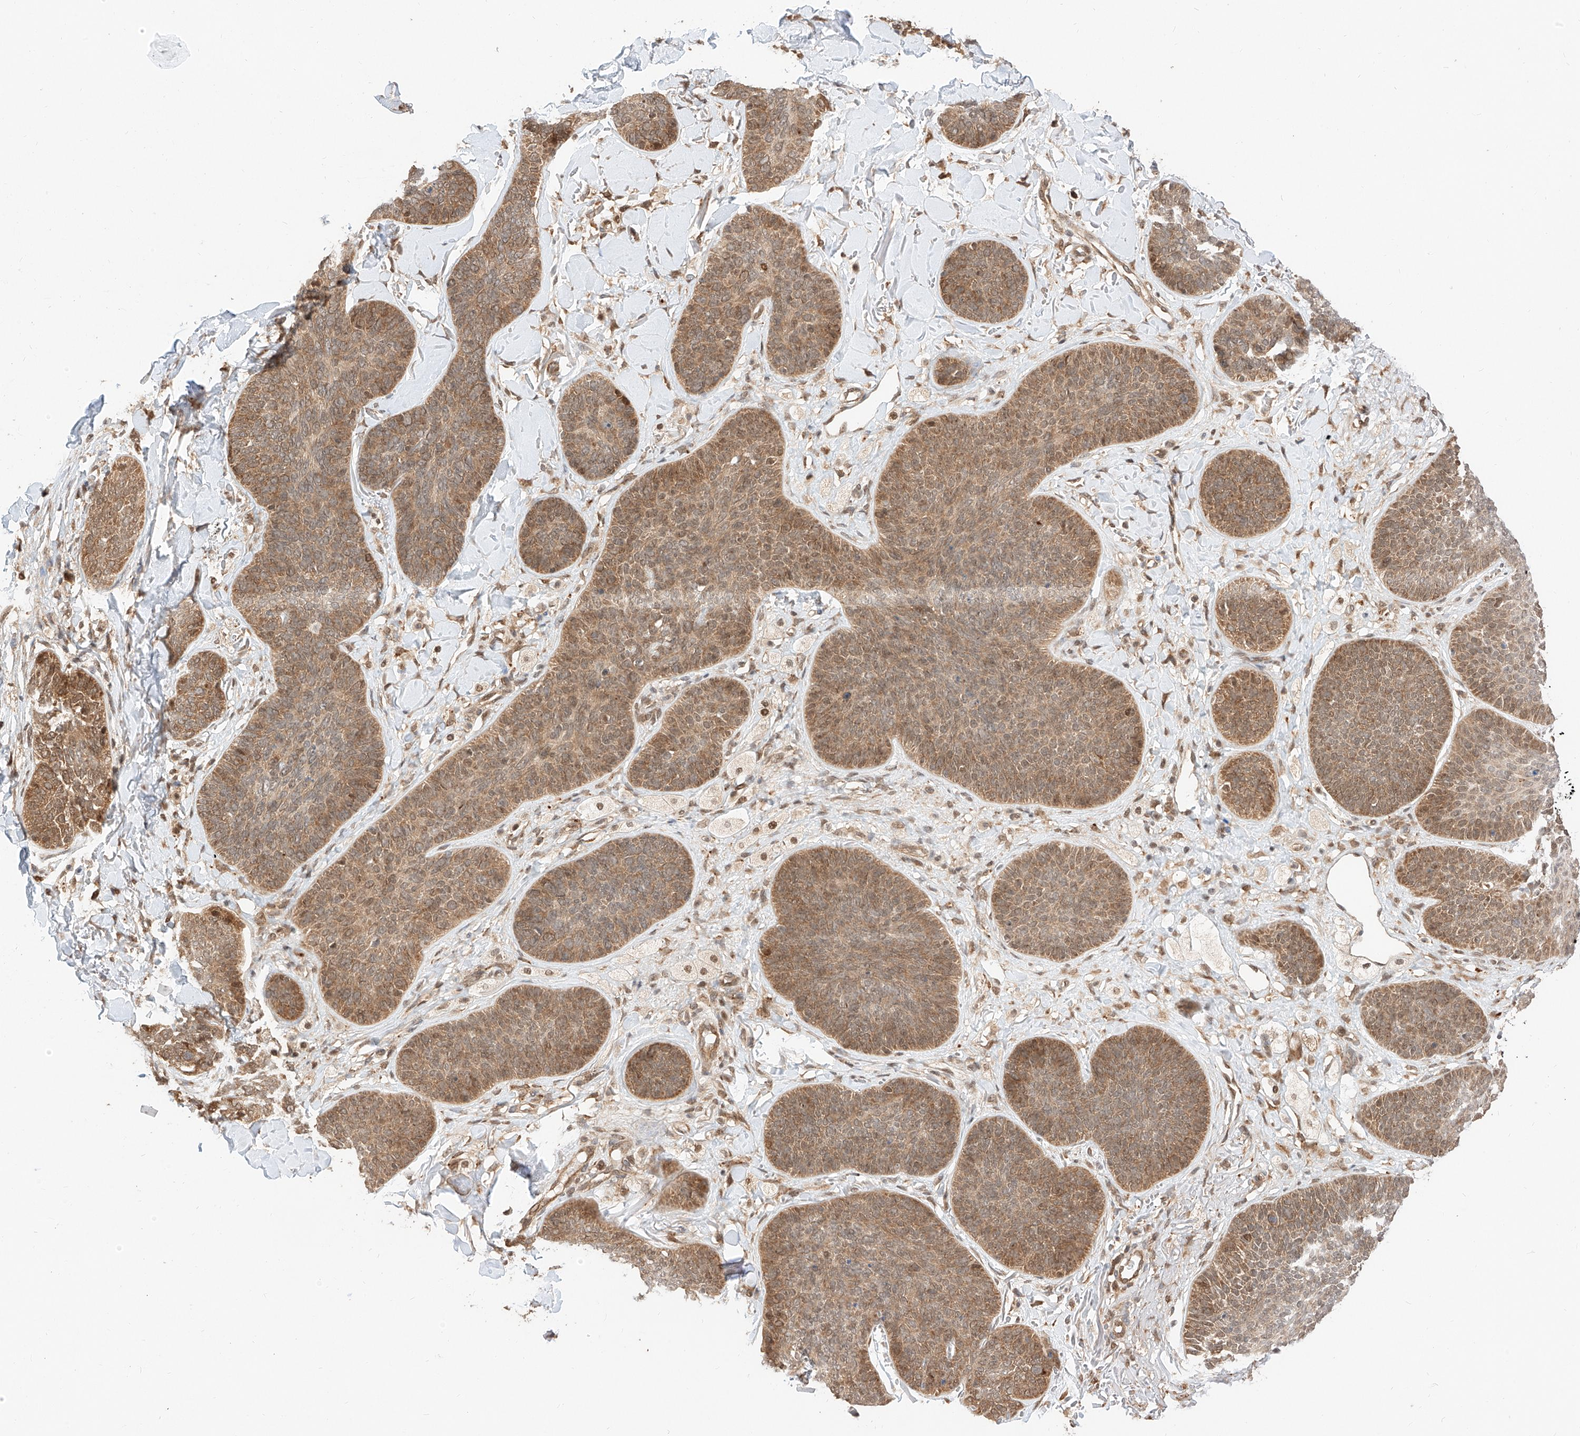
{"staining": {"intensity": "moderate", "quantity": ">75%", "location": "cytoplasmic/membranous,nuclear"}, "tissue": "skin cancer", "cell_type": "Tumor cells", "image_type": "cancer", "snomed": [{"axis": "morphology", "description": "Basal cell carcinoma"}, {"axis": "topography", "description": "Skin"}], "caption": "Human skin basal cell carcinoma stained with a brown dye demonstrates moderate cytoplasmic/membranous and nuclear positive expression in about >75% of tumor cells.", "gene": "EIF4H", "patient": {"sex": "male", "age": 85}}